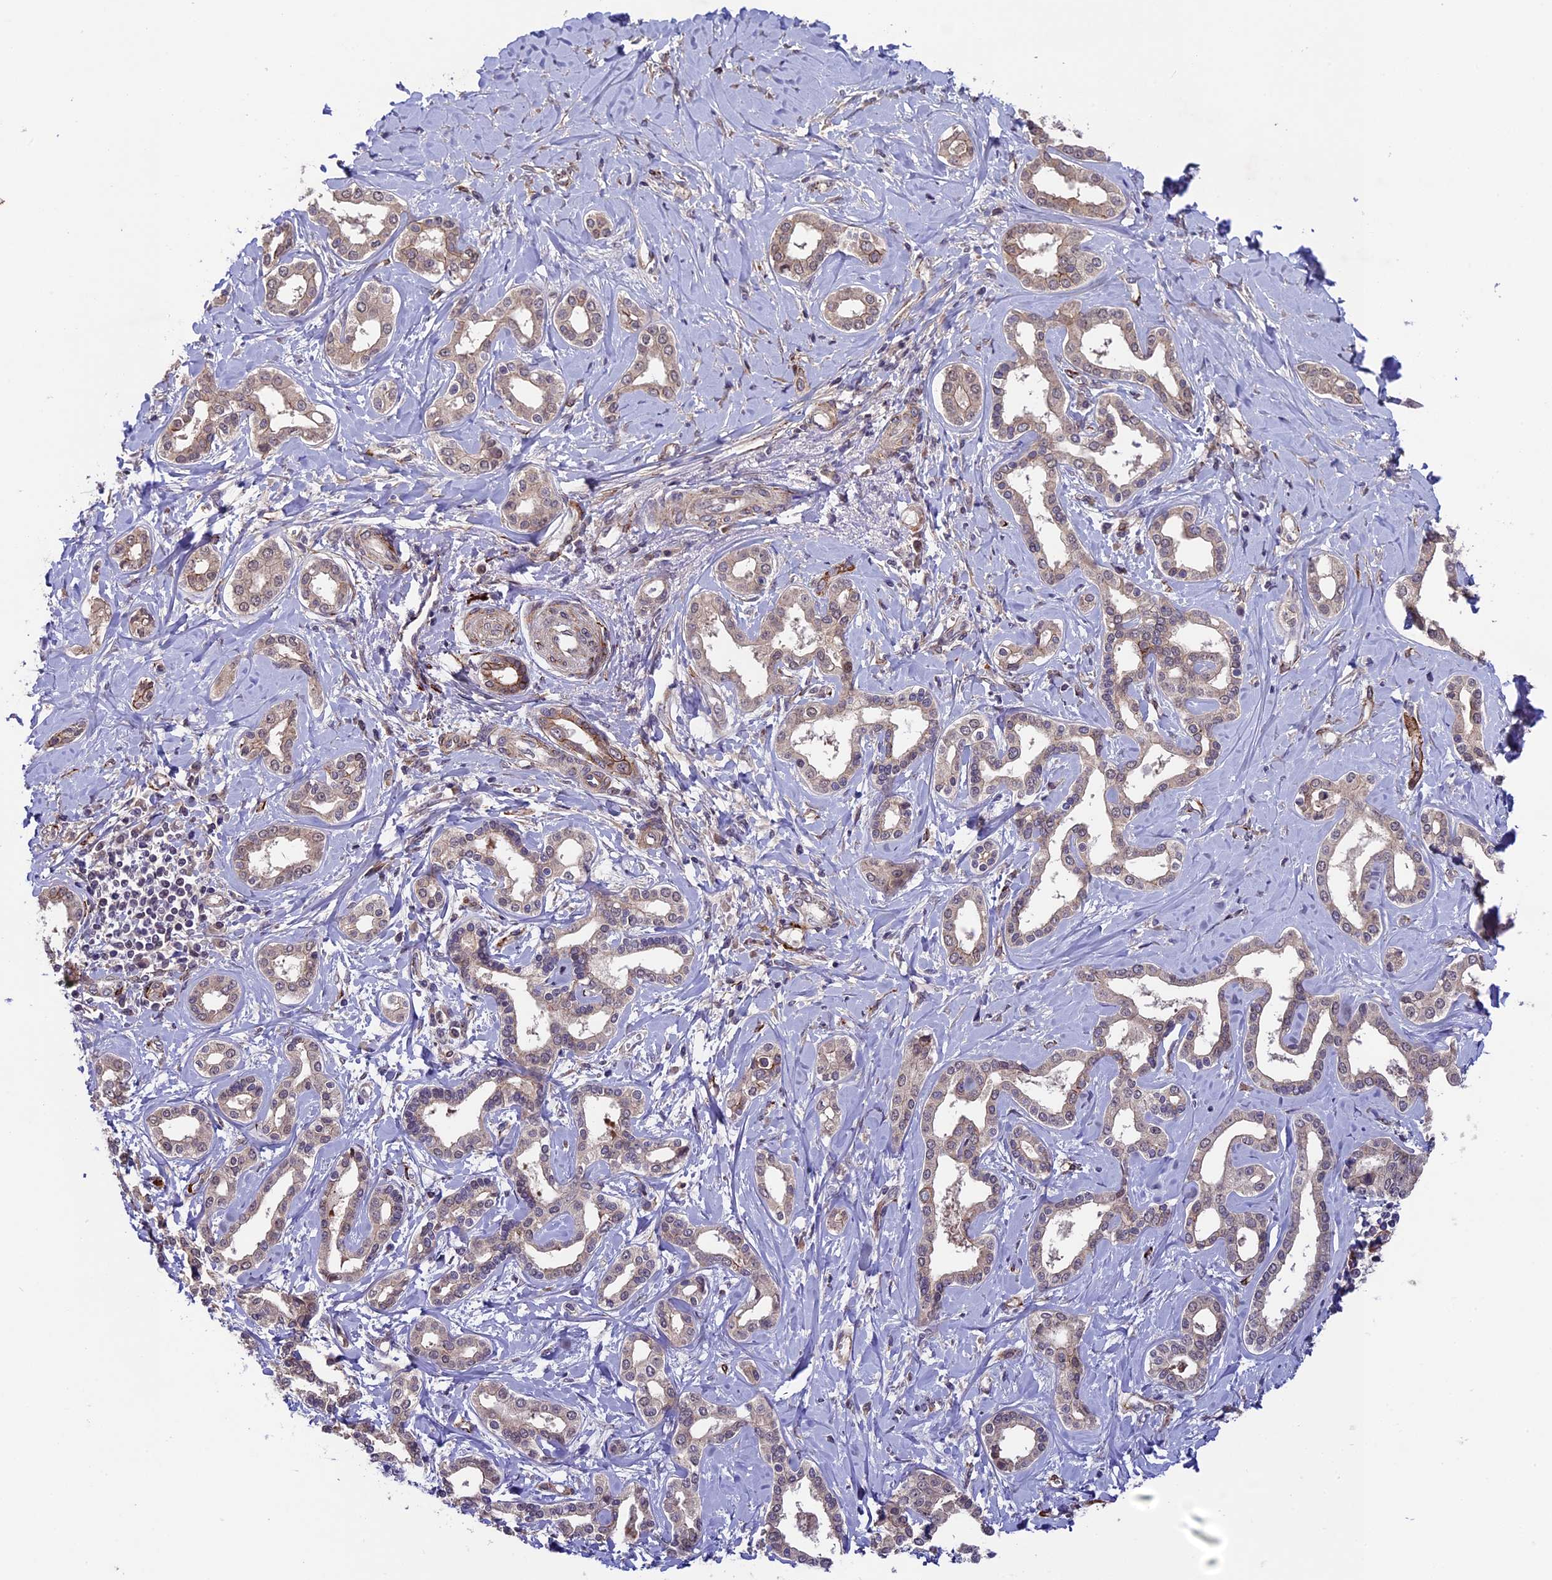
{"staining": {"intensity": "weak", "quantity": ">75%", "location": "cytoplasmic/membranous"}, "tissue": "liver cancer", "cell_type": "Tumor cells", "image_type": "cancer", "snomed": [{"axis": "morphology", "description": "Cholangiocarcinoma"}, {"axis": "topography", "description": "Liver"}], "caption": "Protein positivity by immunohistochemistry shows weak cytoplasmic/membranous staining in approximately >75% of tumor cells in liver cholangiocarcinoma.", "gene": "SIPA1L3", "patient": {"sex": "female", "age": 77}}